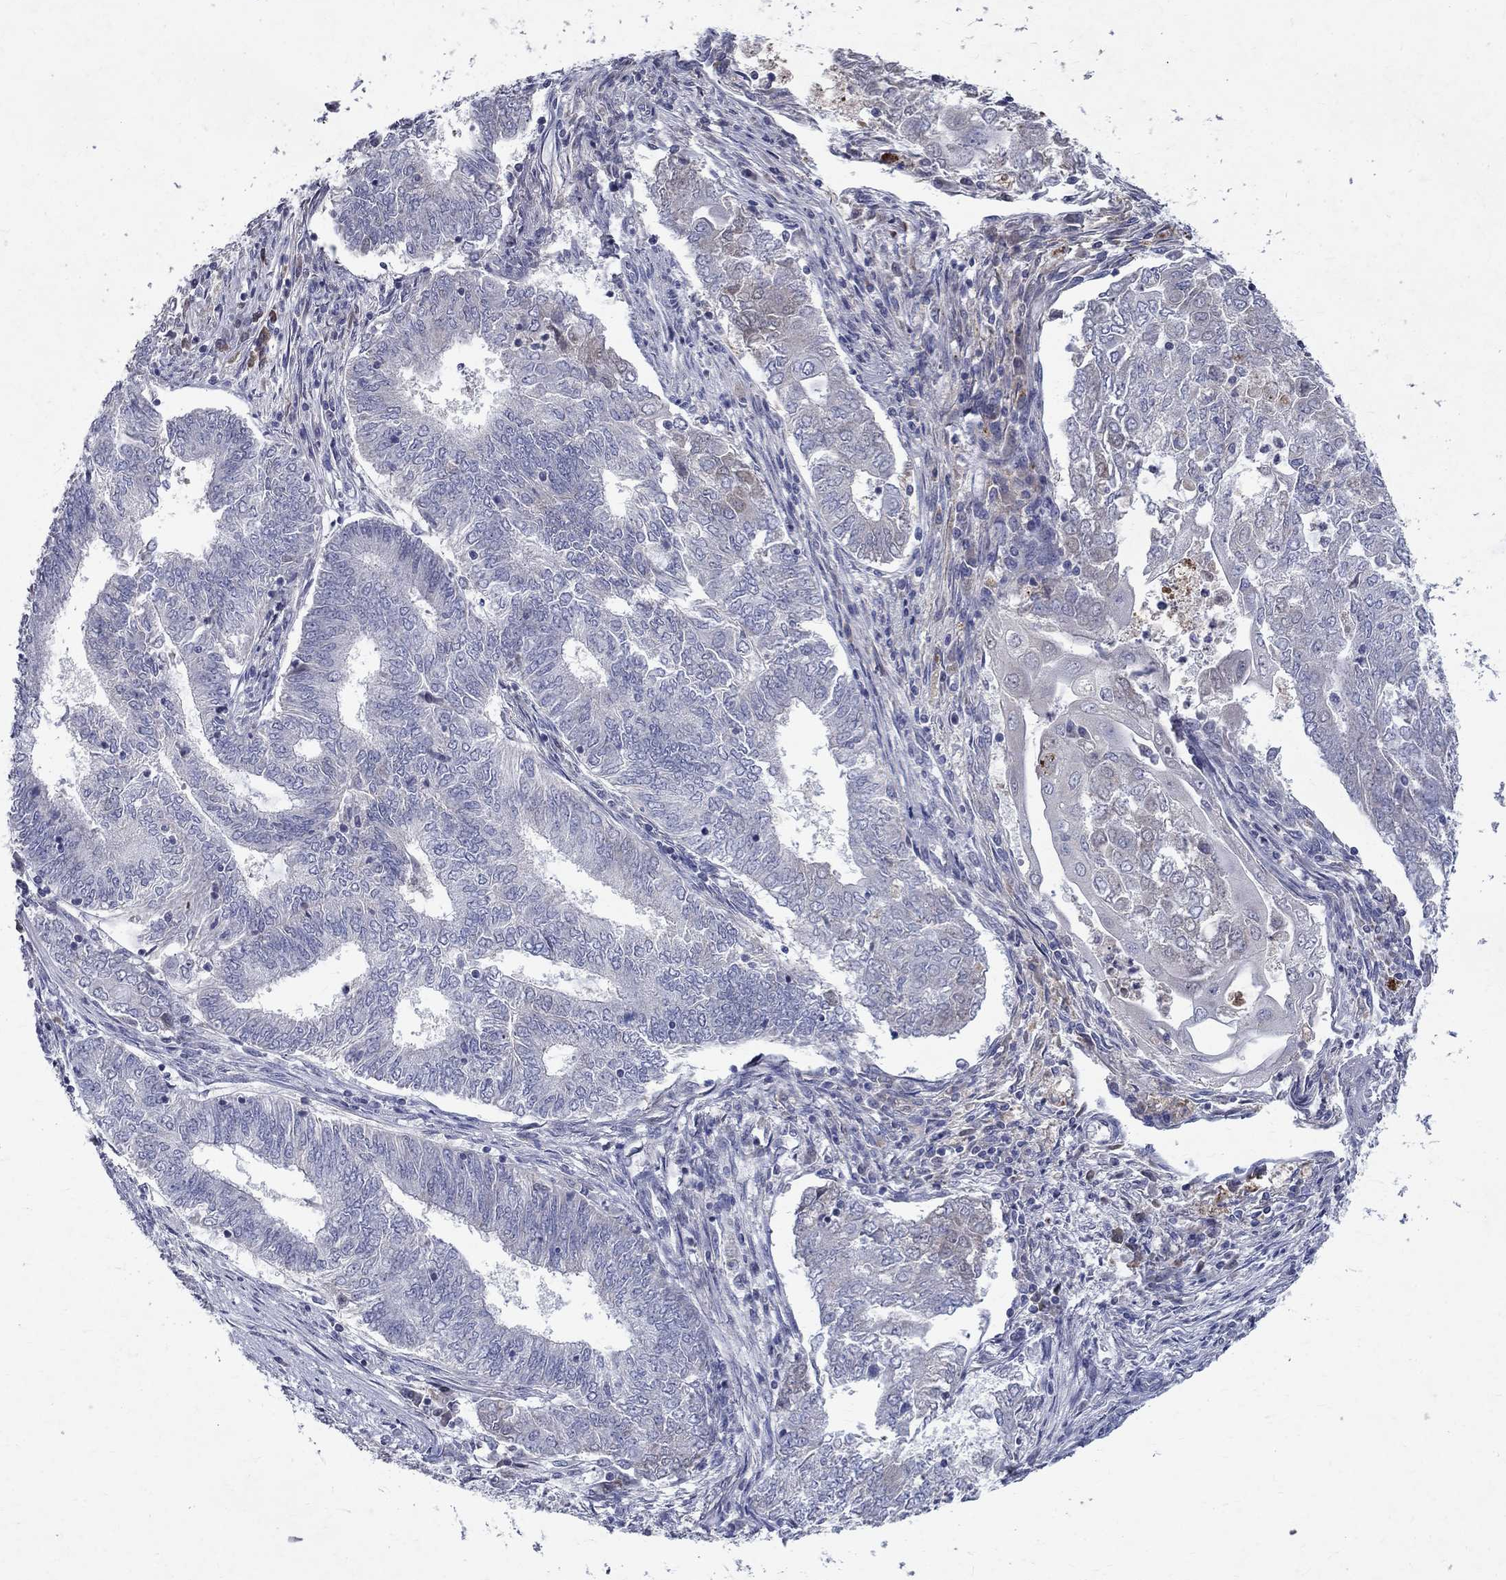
{"staining": {"intensity": "negative", "quantity": "none", "location": "none"}, "tissue": "endometrial cancer", "cell_type": "Tumor cells", "image_type": "cancer", "snomed": [{"axis": "morphology", "description": "Adenocarcinoma, NOS"}, {"axis": "topography", "description": "Endometrium"}], "caption": "DAB immunohistochemical staining of endometrial adenocarcinoma exhibits no significant expression in tumor cells.", "gene": "SLC4A10", "patient": {"sex": "female", "age": 62}}